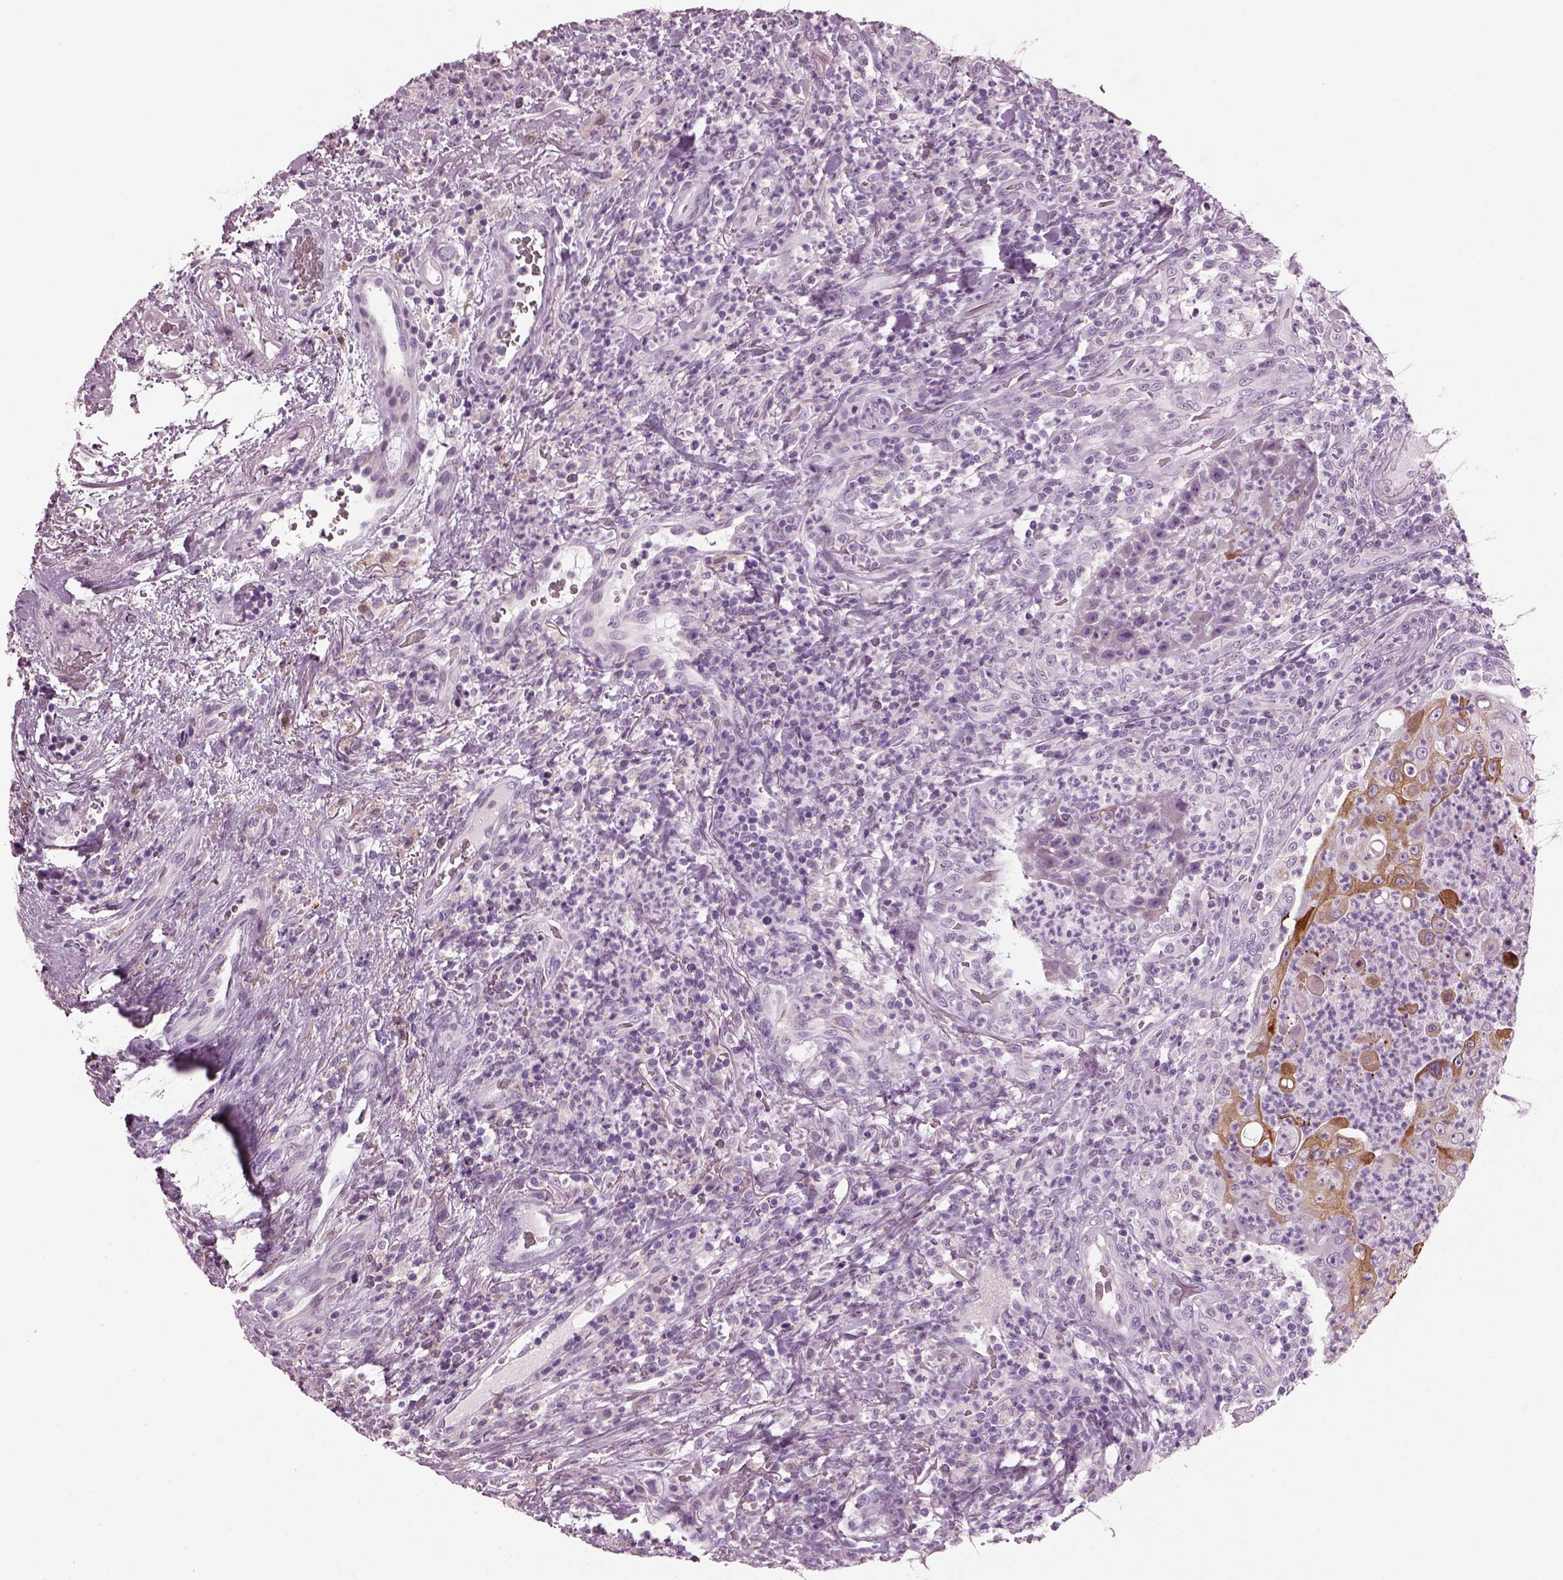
{"staining": {"intensity": "negative", "quantity": "none", "location": "none"}, "tissue": "head and neck cancer", "cell_type": "Tumor cells", "image_type": "cancer", "snomed": [{"axis": "morphology", "description": "Squamous cell carcinoma, NOS"}, {"axis": "topography", "description": "Head-Neck"}], "caption": "This is an IHC histopathology image of head and neck squamous cell carcinoma. There is no staining in tumor cells.", "gene": "PRR9", "patient": {"sex": "male", "age": 69}}